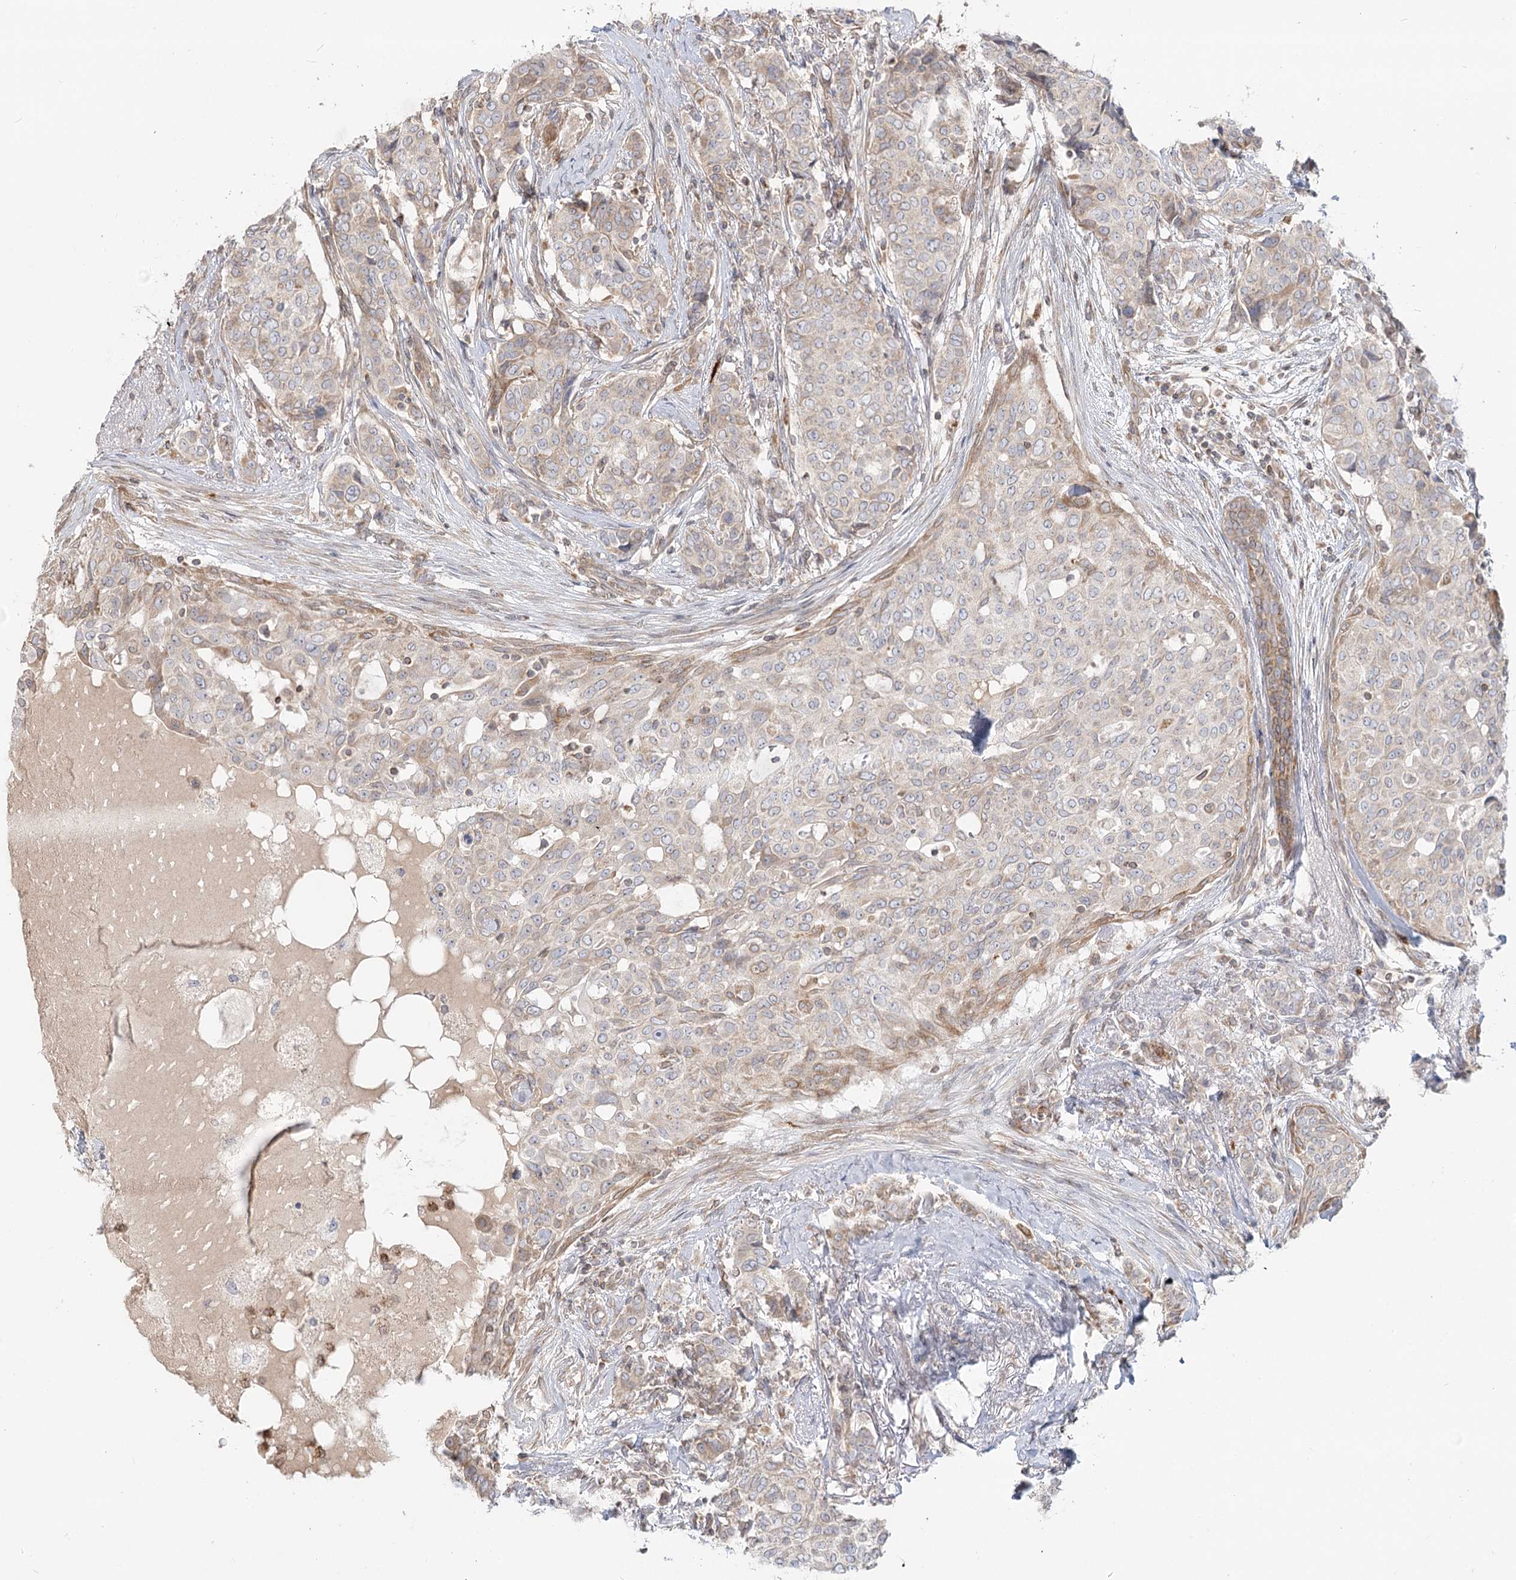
{"staining": {"intensity": "weak", "quantity": "25%-75%", "location": "cytoplasmic/membranous"}, "tissue": "breast cancer", "cell_type": "Tumor cells", "image_type": "cancer", "snomed": [{"axis": "morphology", "description": "Lobular carcinoma"}, {"axis": "topography", "description": "Breast"}], "caption": "Tumor cells demonstrate weak cytoplasmic/membranous staining in about 25%-75% of cells in breast lobular carcinoma.", "gene": "MTMR3", "patient": {"sex": "female", "age": 51}}